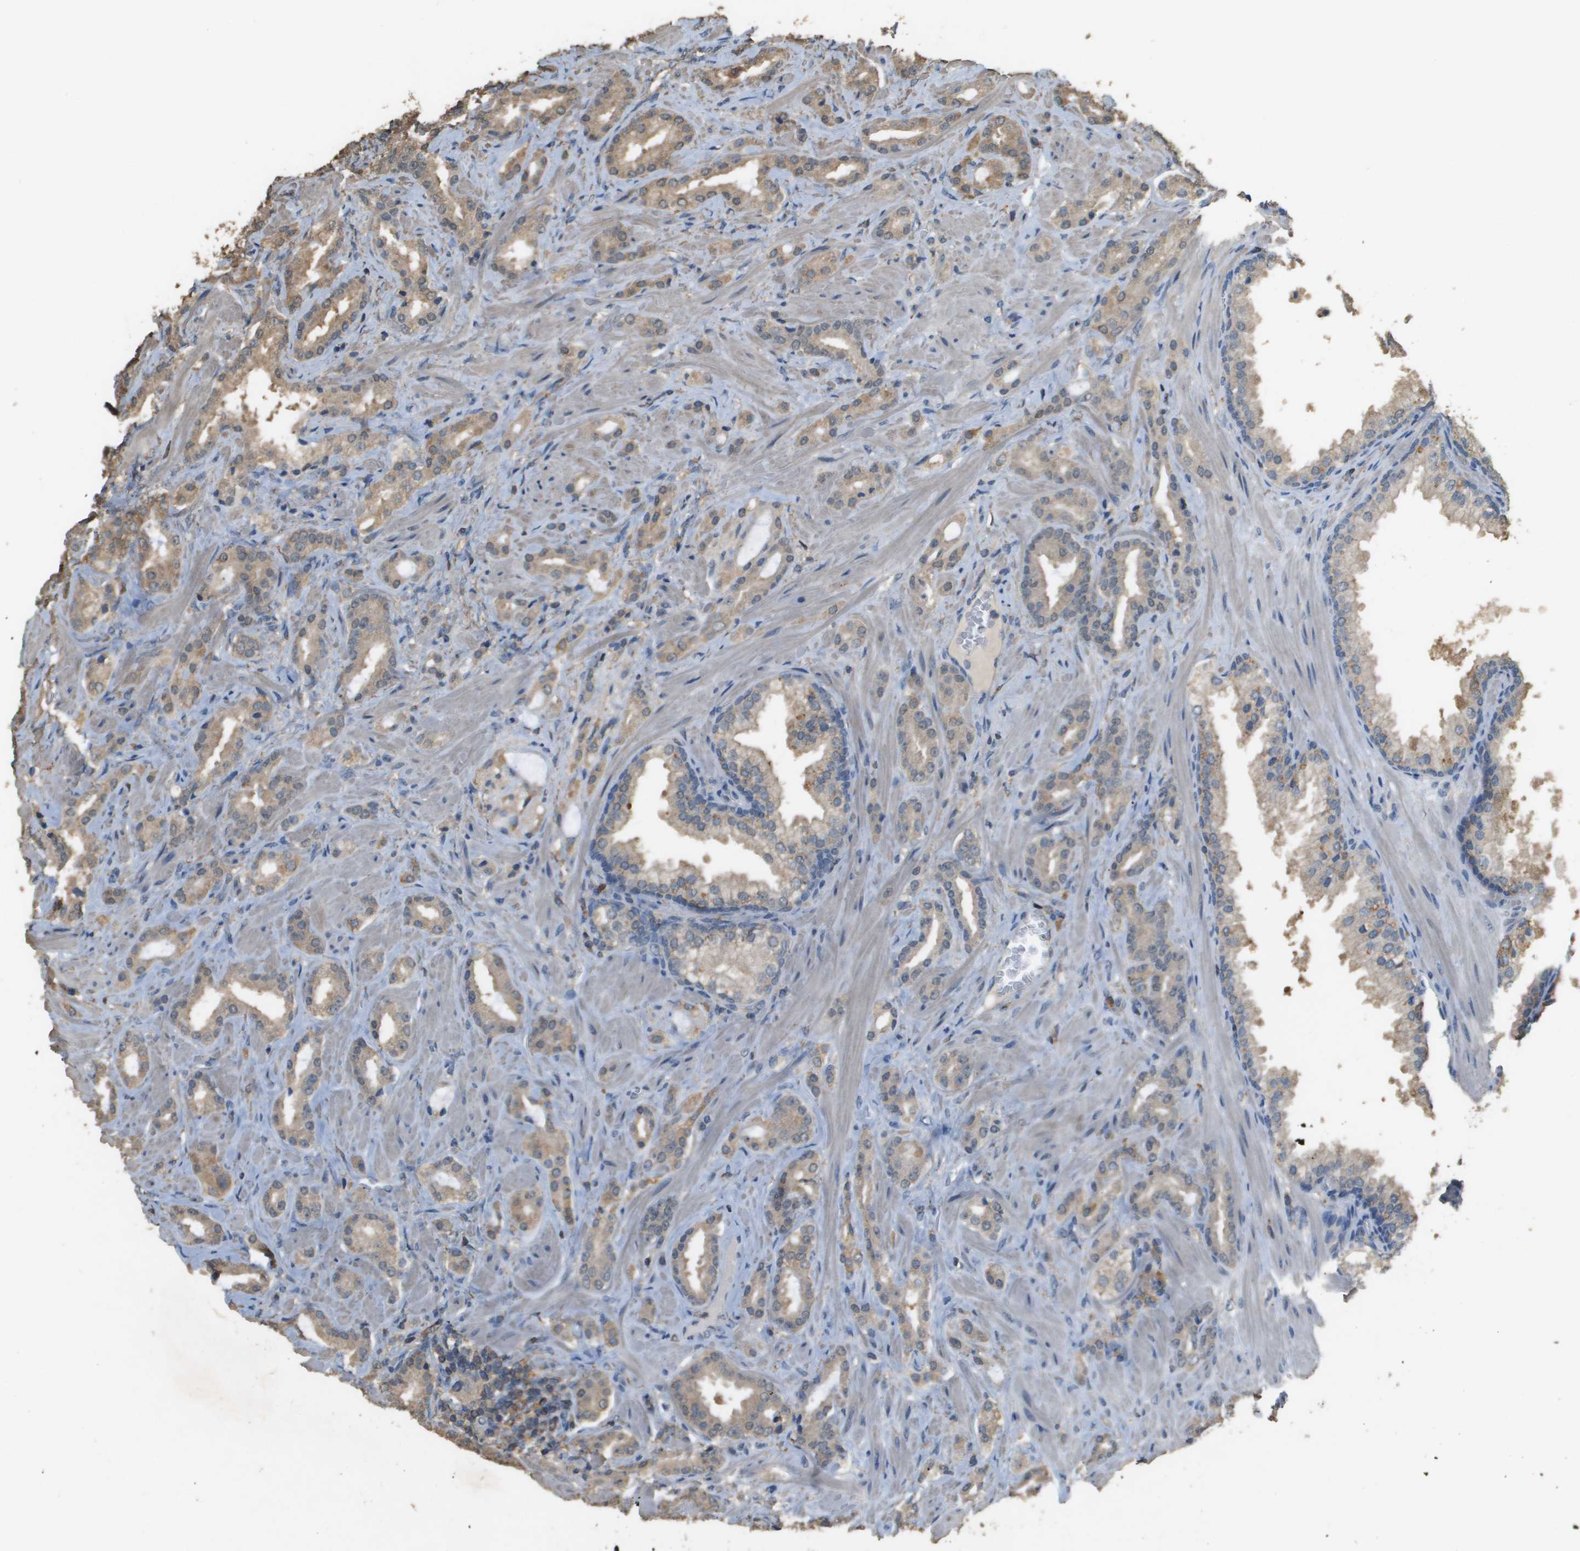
{"staining": {"intensity": "moderate", "quantity": ">75%", "location": "cytoplasmic/membranous"}, "tissue": "prostate cancer", "cell_type": "Tumor cells", "image_type": "cancer", "snomed": [{"axis": "morphology", "description": "Adenocarcinoma, High grade"}, {"axis": "topography", "description": "Prostate"}], "caption": "A high-resolution image shows immunohistochemistry staining of adenocarcinoma (high-grade) (prostate), which displays moderate cytoplasmic/membranous expression in approximately >75% of tumor cells. The protein is shown in brown color, while the nuclei are stained blue.", "gene": "MS4A7", "patient": {"sex": "male", "age": 64}}